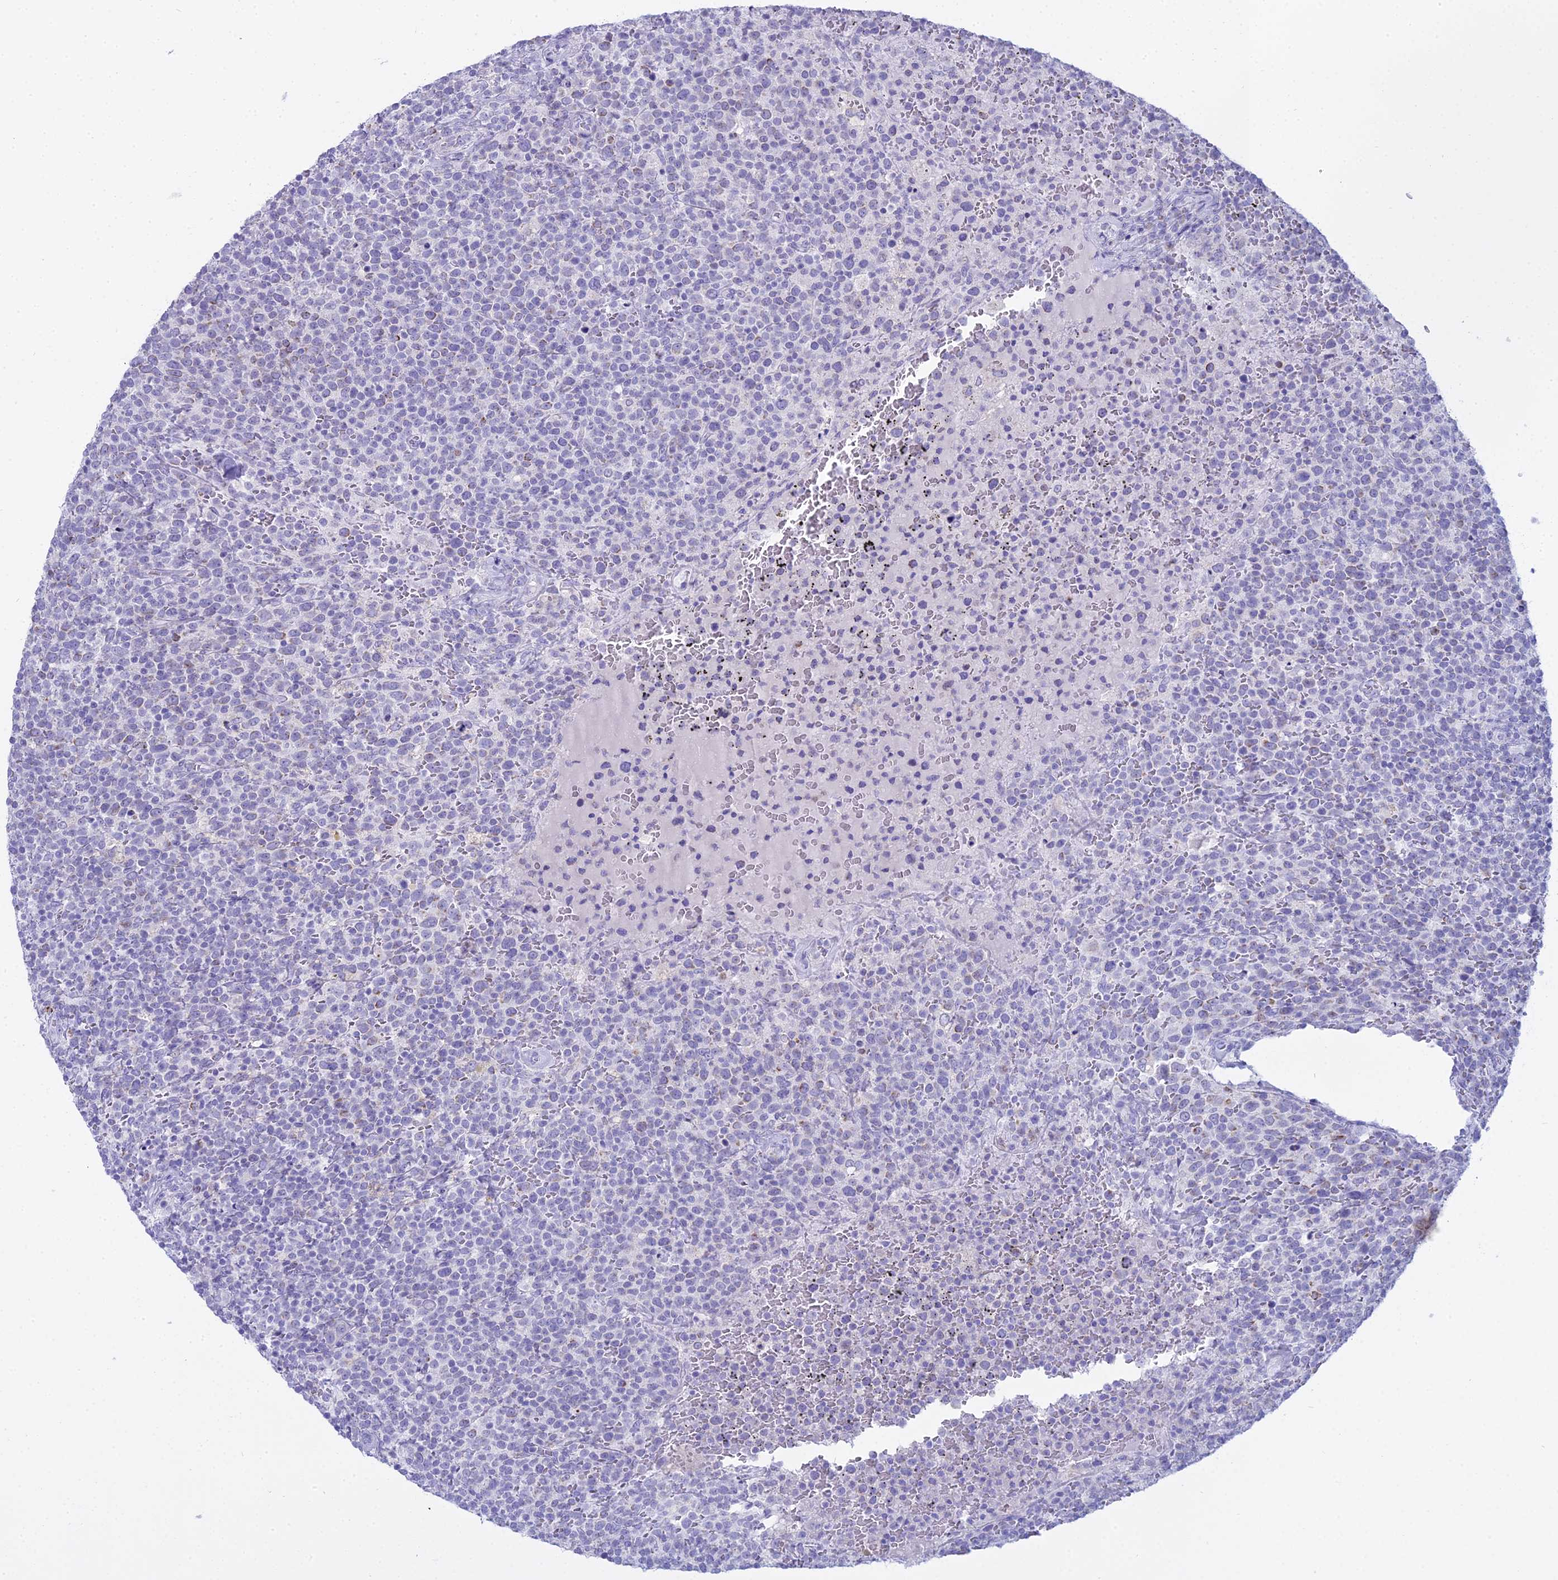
{"staining": {"intensity": "negative", "quantity": "none", "location": "none"}, "tissue": "lymphoma", "cell_type": "Tumor cells", "image_type": "cancer", "snomed": [{"axis": "morphology", "description": "Malignant lymphoma, non-Hodgkin's type, High grade"}, {"axis": "topography", "description": "Lymph node"}], "caption": "Immunohistochemistry (IHC) histopathology image of human lymphoma stained for a protein (brown), which reveals no positivity in tumor cells. The staining is performed using DAB brown chromogen with nuclei counter-stained in using hematoxylin.", "gene": "CGB2", "patient": {"sex": "male", "age": 61}}